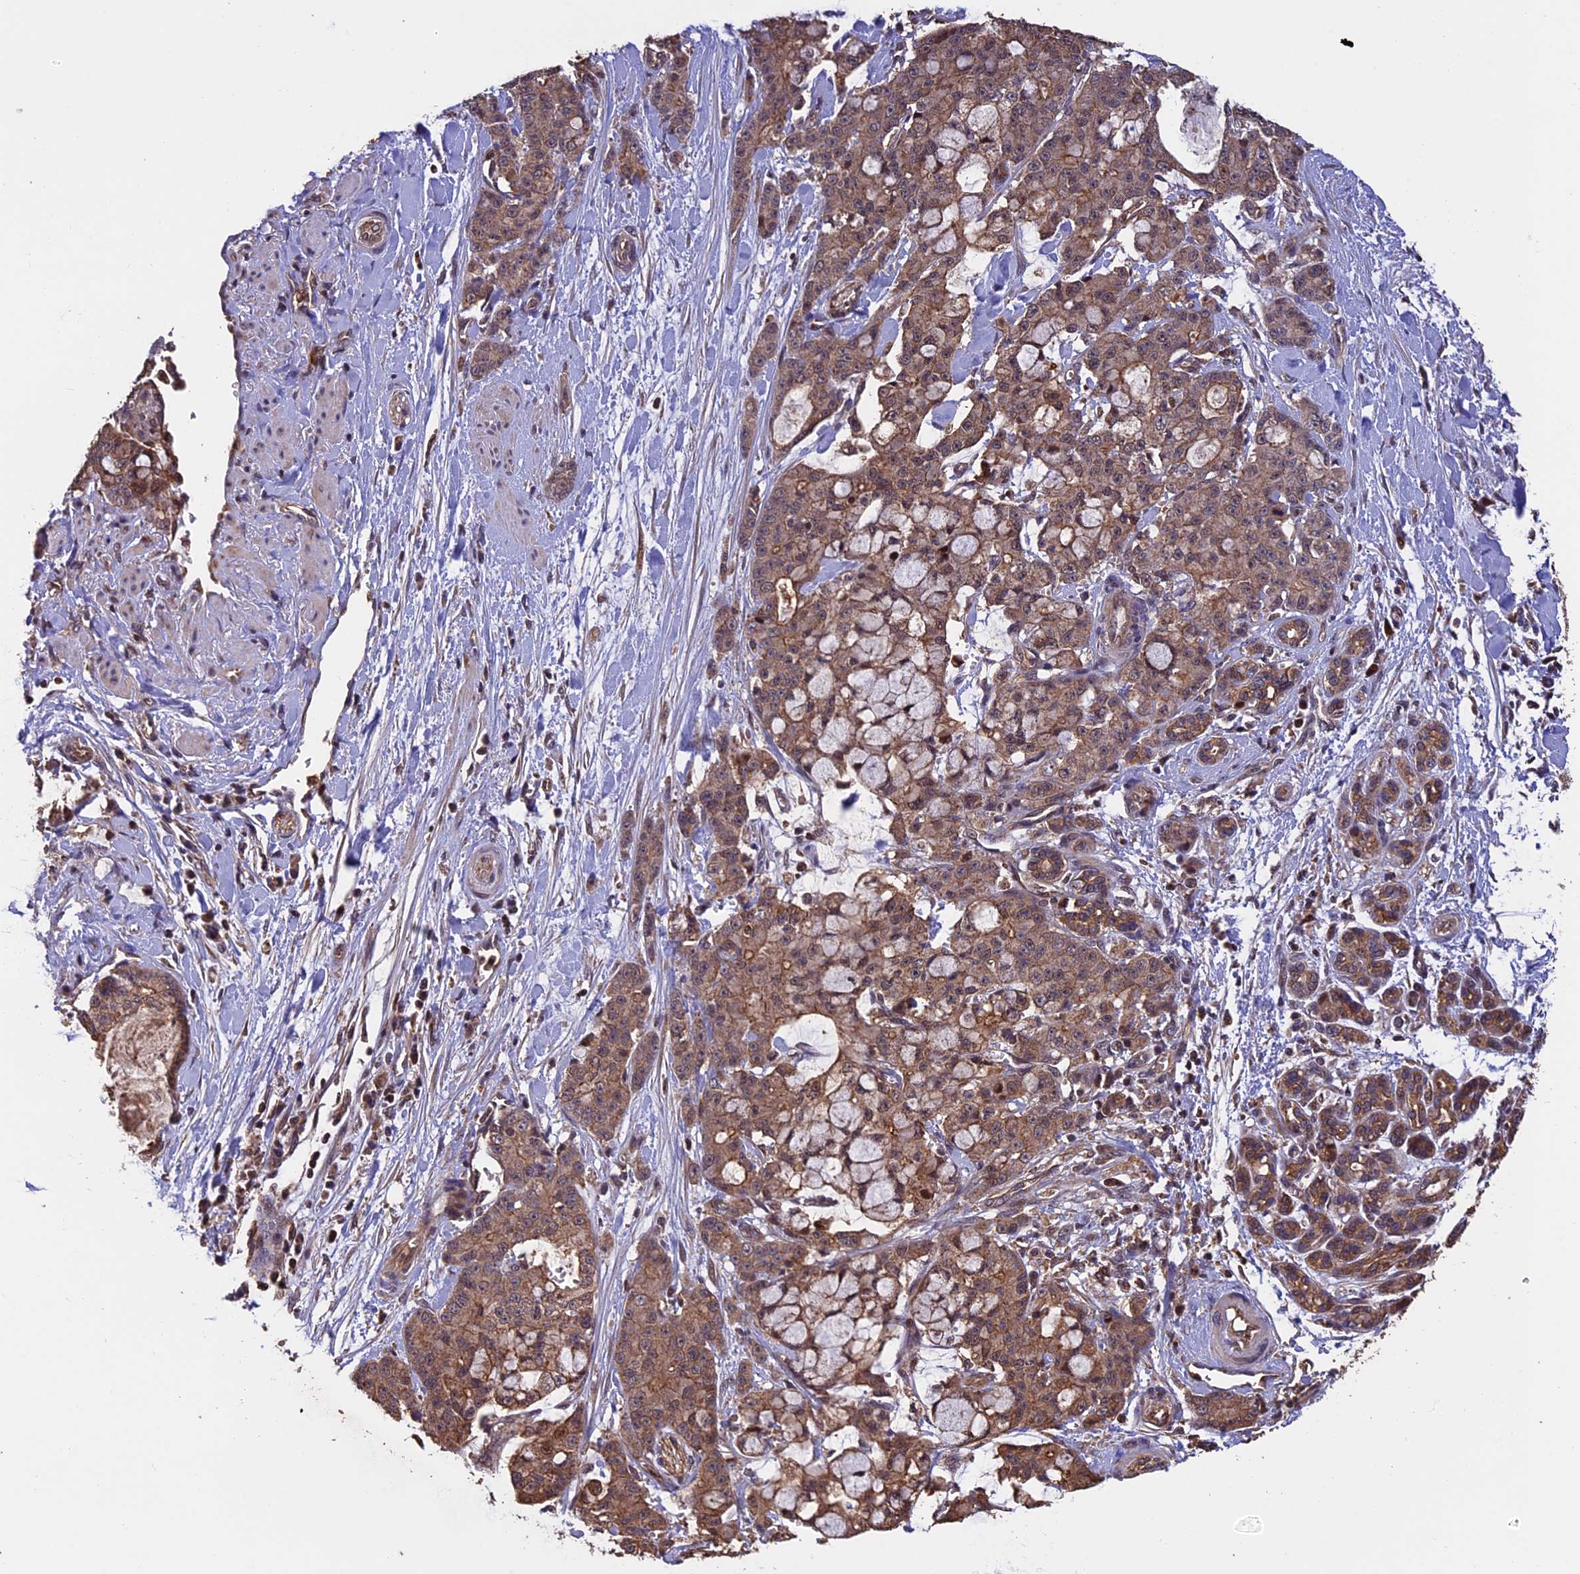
{"staining": {"intensity": "moderate", "quantity": ">75%", "location": "cytoplasmic/membranous"}, "tissue": "pancreatic cancer", "cell_type": "Tumor cells", "image_type": "cancer", "snomed": [{"axis": "morphology", "description": "Adenocarcinoma, NOS"}, {"axis": "topography", "description": "Pancreas"}], "caption": "Tumor cells display medium levels of moderate cytoplasmic/membranous expression in about >75% of cells in human pancreatic cancer.", "gene": "PKD2L2", "patient": {"sex": "female", "age": 73}}